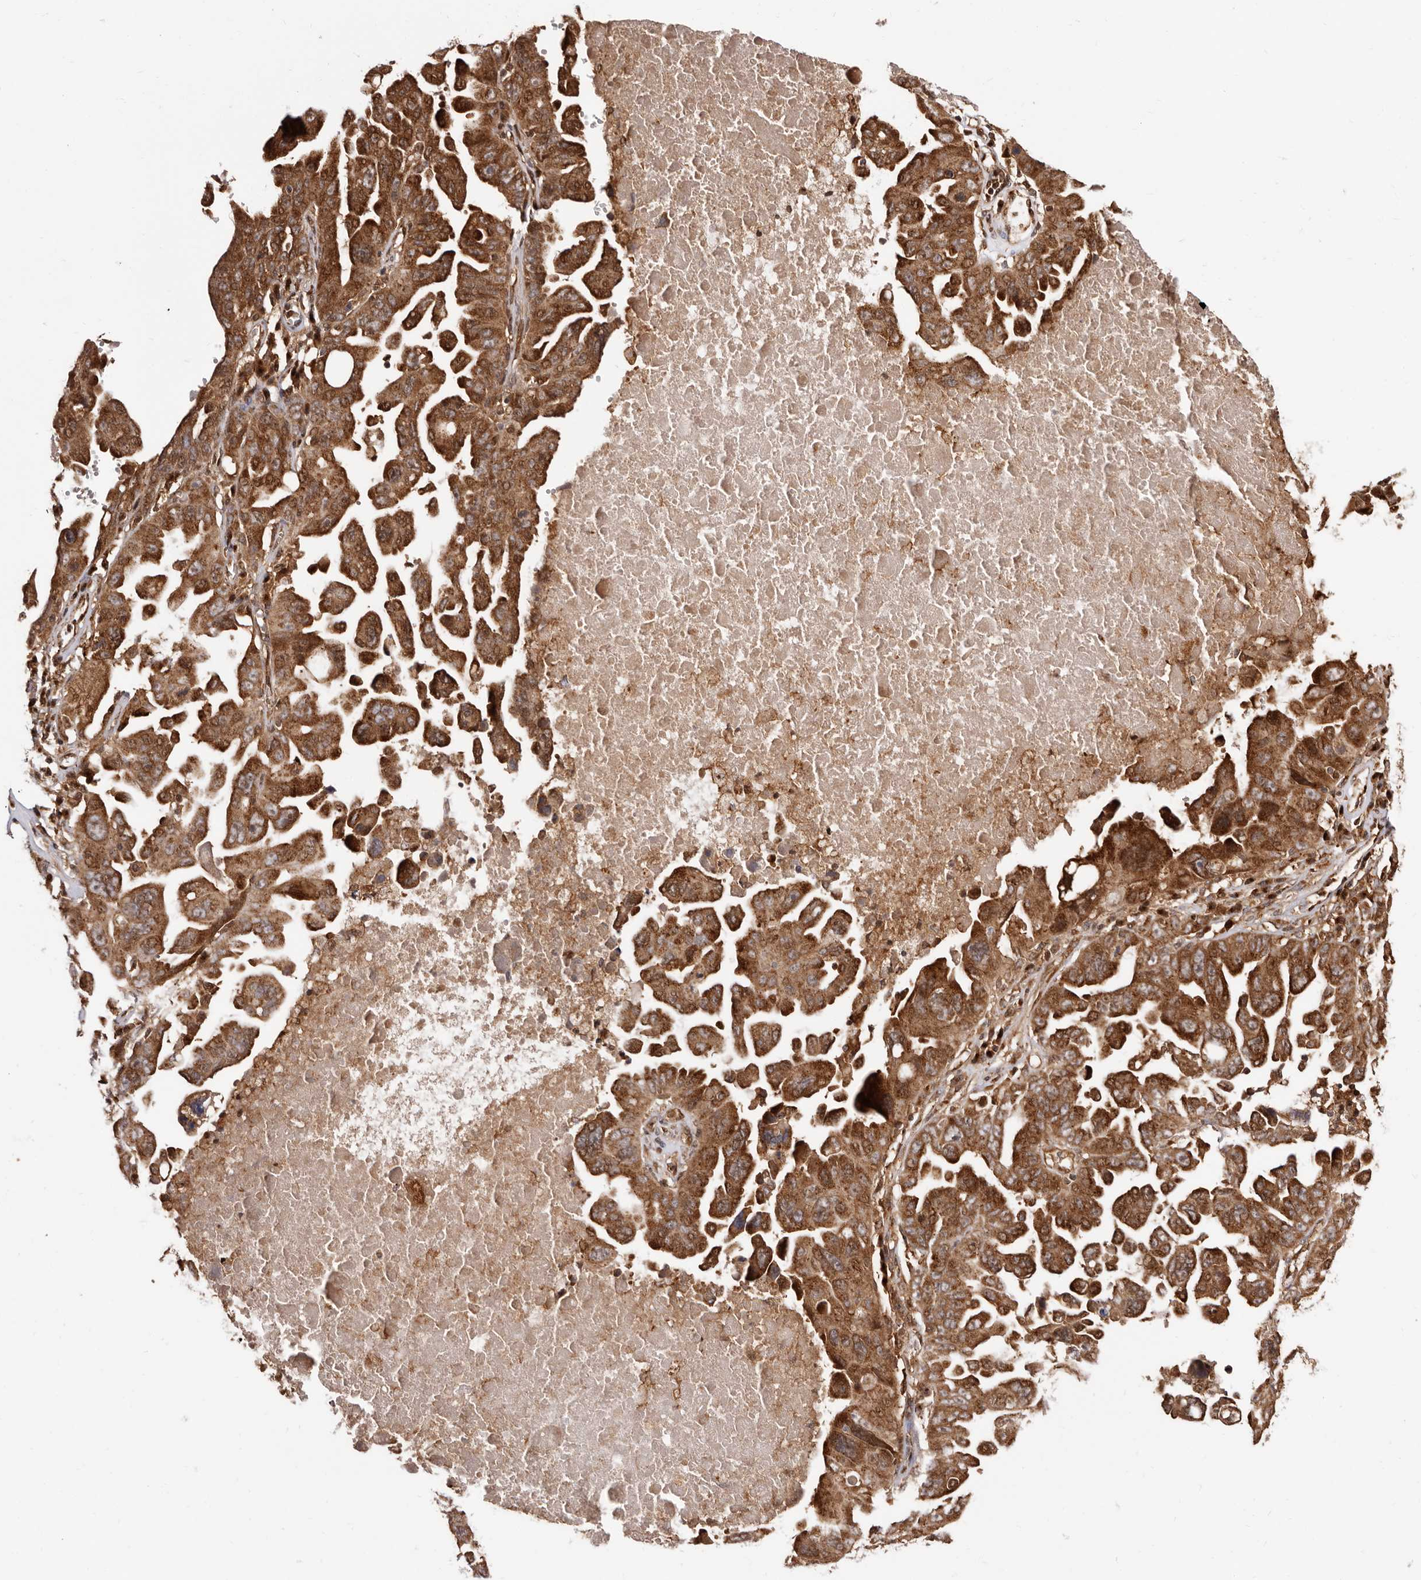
{"staining": {"intensity": "strong", "quantity": ">75%", "location": "cytoplasmic/membranous,nuclear"}, "tissue": "ovarian cancer", "cell_type": "Tumor cells", "image_type": "cancer", "snomed": [{"axis": "morphology", "description": "Carcinoma, endometroid"}, {"axis": "topography", "description": "Ovary"}], "caption": "Ovarian cancer stained with immunohistochemistry displays strong cytoplasmic/membranous and nuclear positivity in approximately >75% of tumor cells.", "gene": "GPR27", "patient": {"sex": "female", "age": 62}}